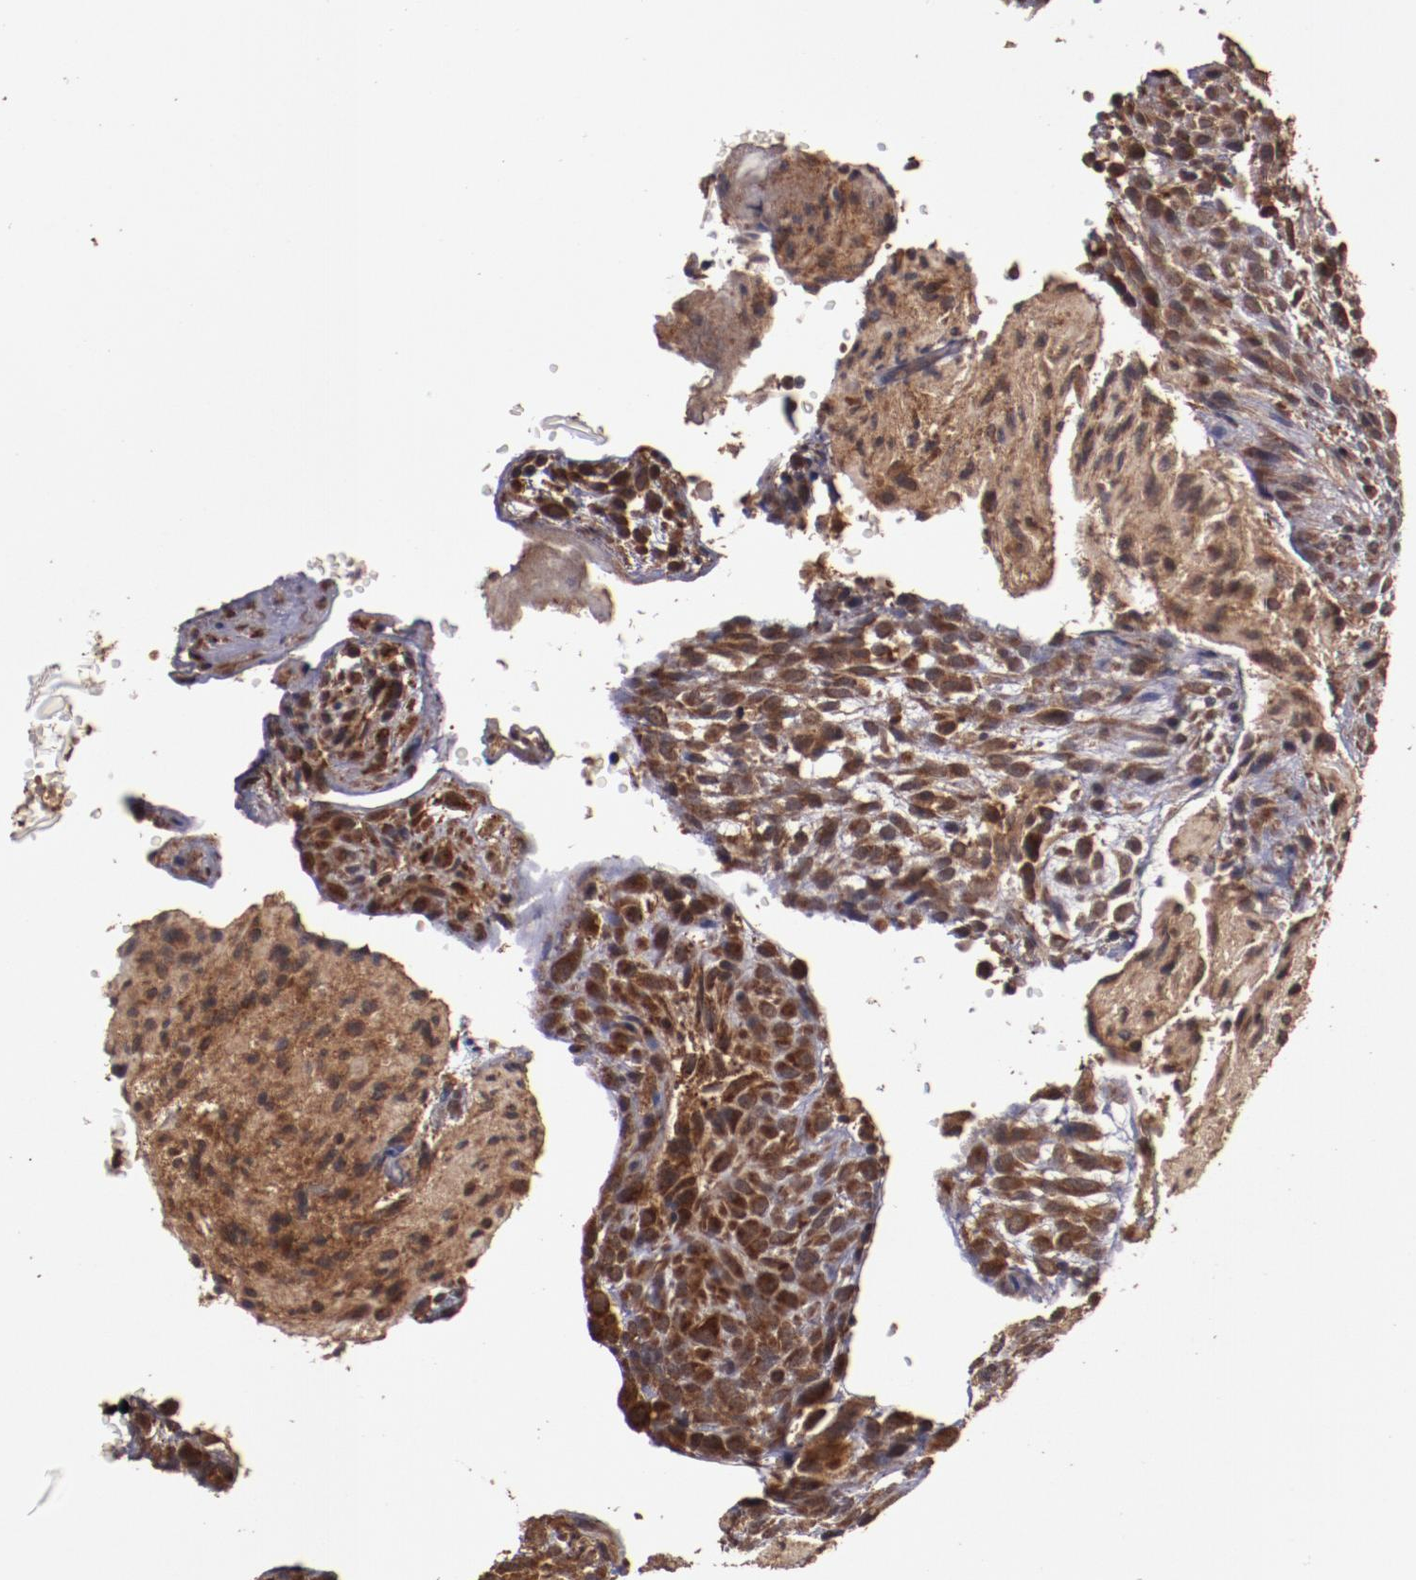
{"staining": {"intensity": "strong", "quantity": ">75%", "location": "cytoplasmic/membranous"}, "tissue": "glioma", "cell_type": "Tumor cells", "image_type": "cancer", "snomed": [{"axis": "morphology", "description": "Glioma, malignant, High grade"}, {"axis": "topography", "description": "Cerebral cortex"}], "caption": "Immunohistochemistry (IHC) of glioma demonstrates high levels of strong cytoplasmic/membranous expression in approximately >75% of tumor cells.", "gene": "TXNDC16", "patient": {"sex": "female", "age": 55}}